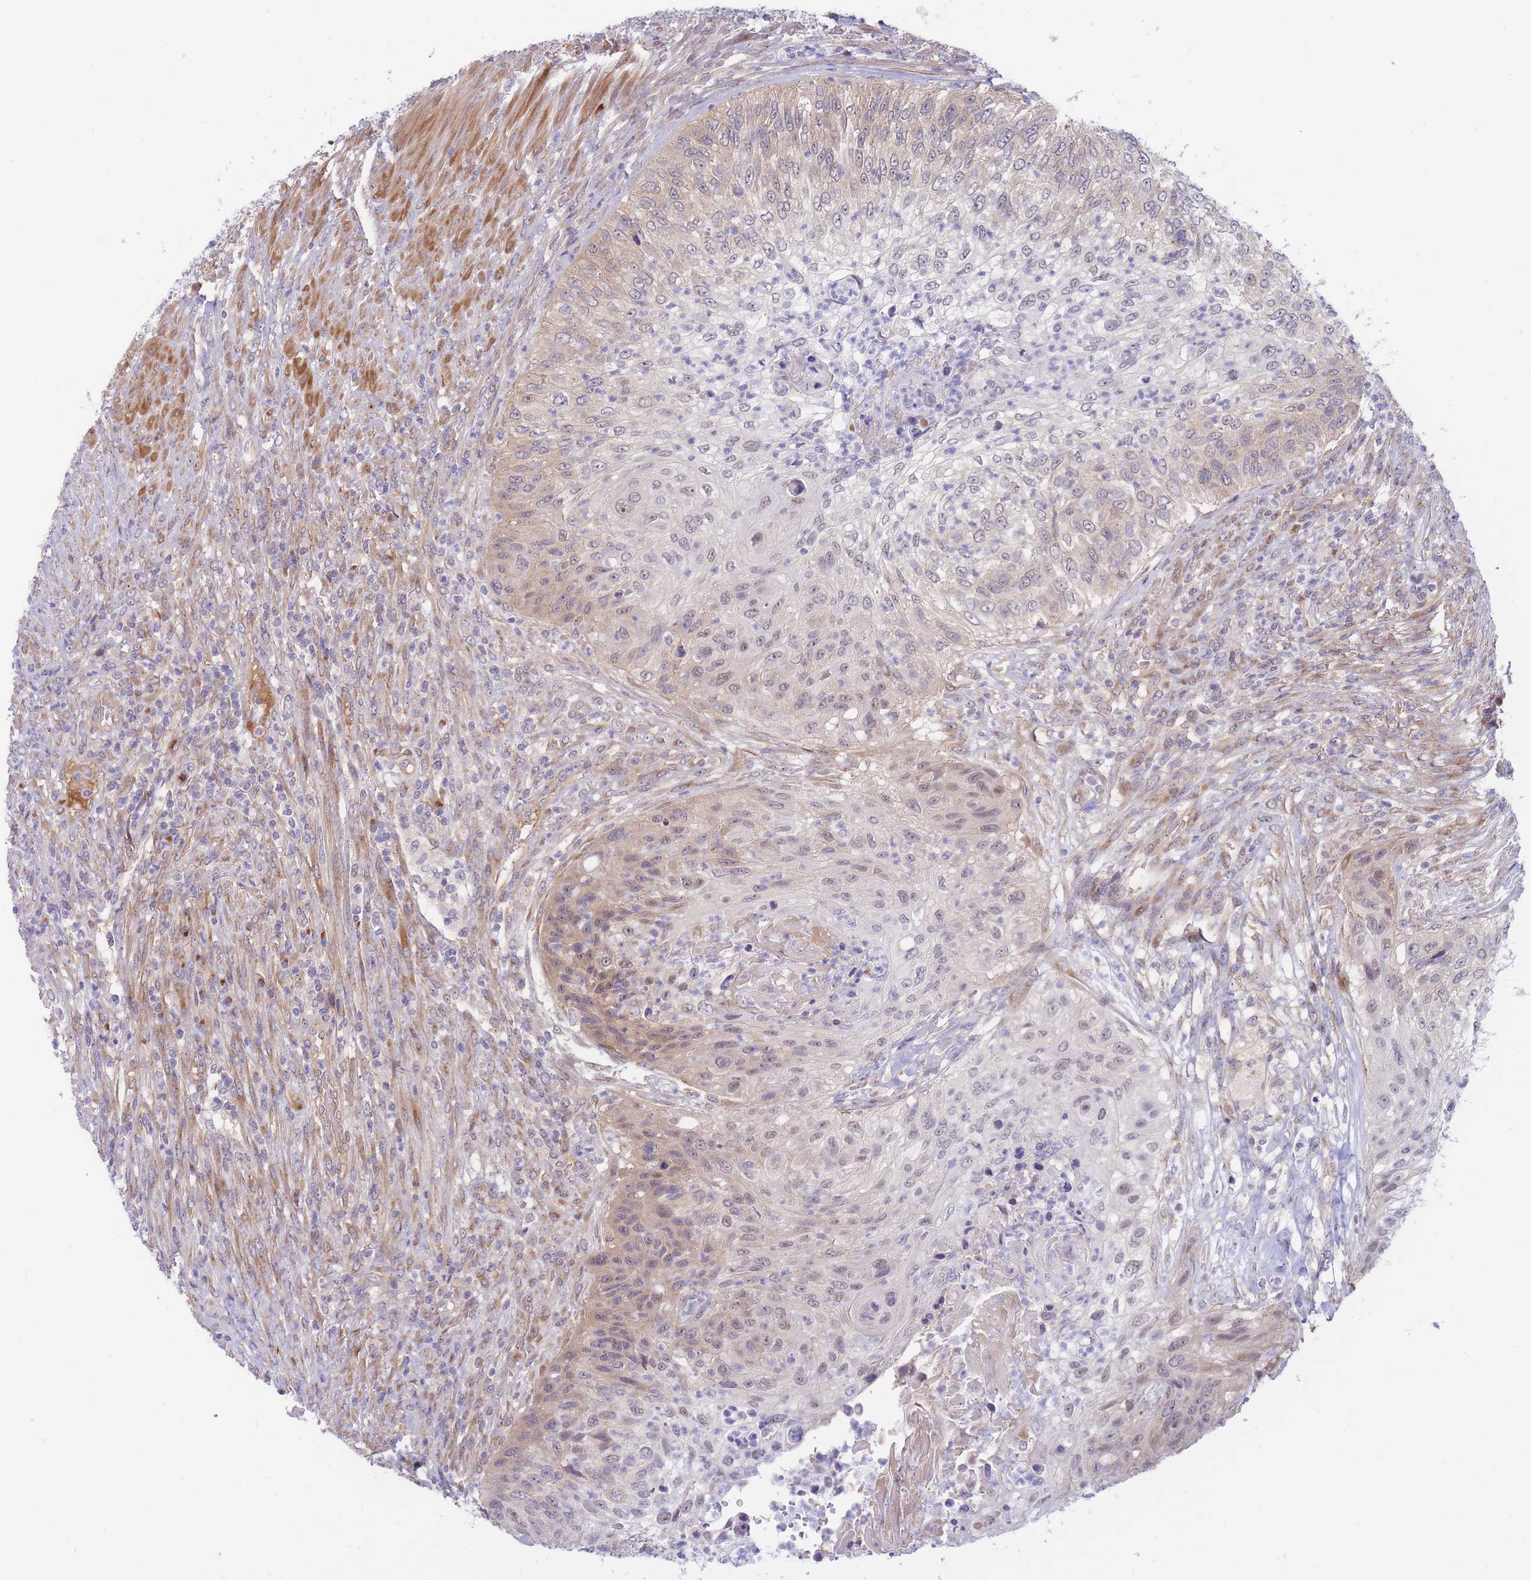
{"staining": {"intensity": "negative", "quantity": "none", "location": "none"}, "tissue": "urothelial cancer", "cell_type": "Tumor cells", "image_type": "cancer", "snomed": [{"axis": "morphology", "description": "Urothelial carcinoma, High grade"}, {"axis": "topography", "description": "Urinary bladder"}], "caption": "This is a micrograph of IHC staining of urothelial cancer, which shows no staining in tumor cells. The staining was performed using DAB to visualize the protein expression in brown, while the nuclei were stained in blue with hematoxylin (Magnification: 20x).", "gene": "APOL4", "patient": {"sex": "female", "age": 60}}